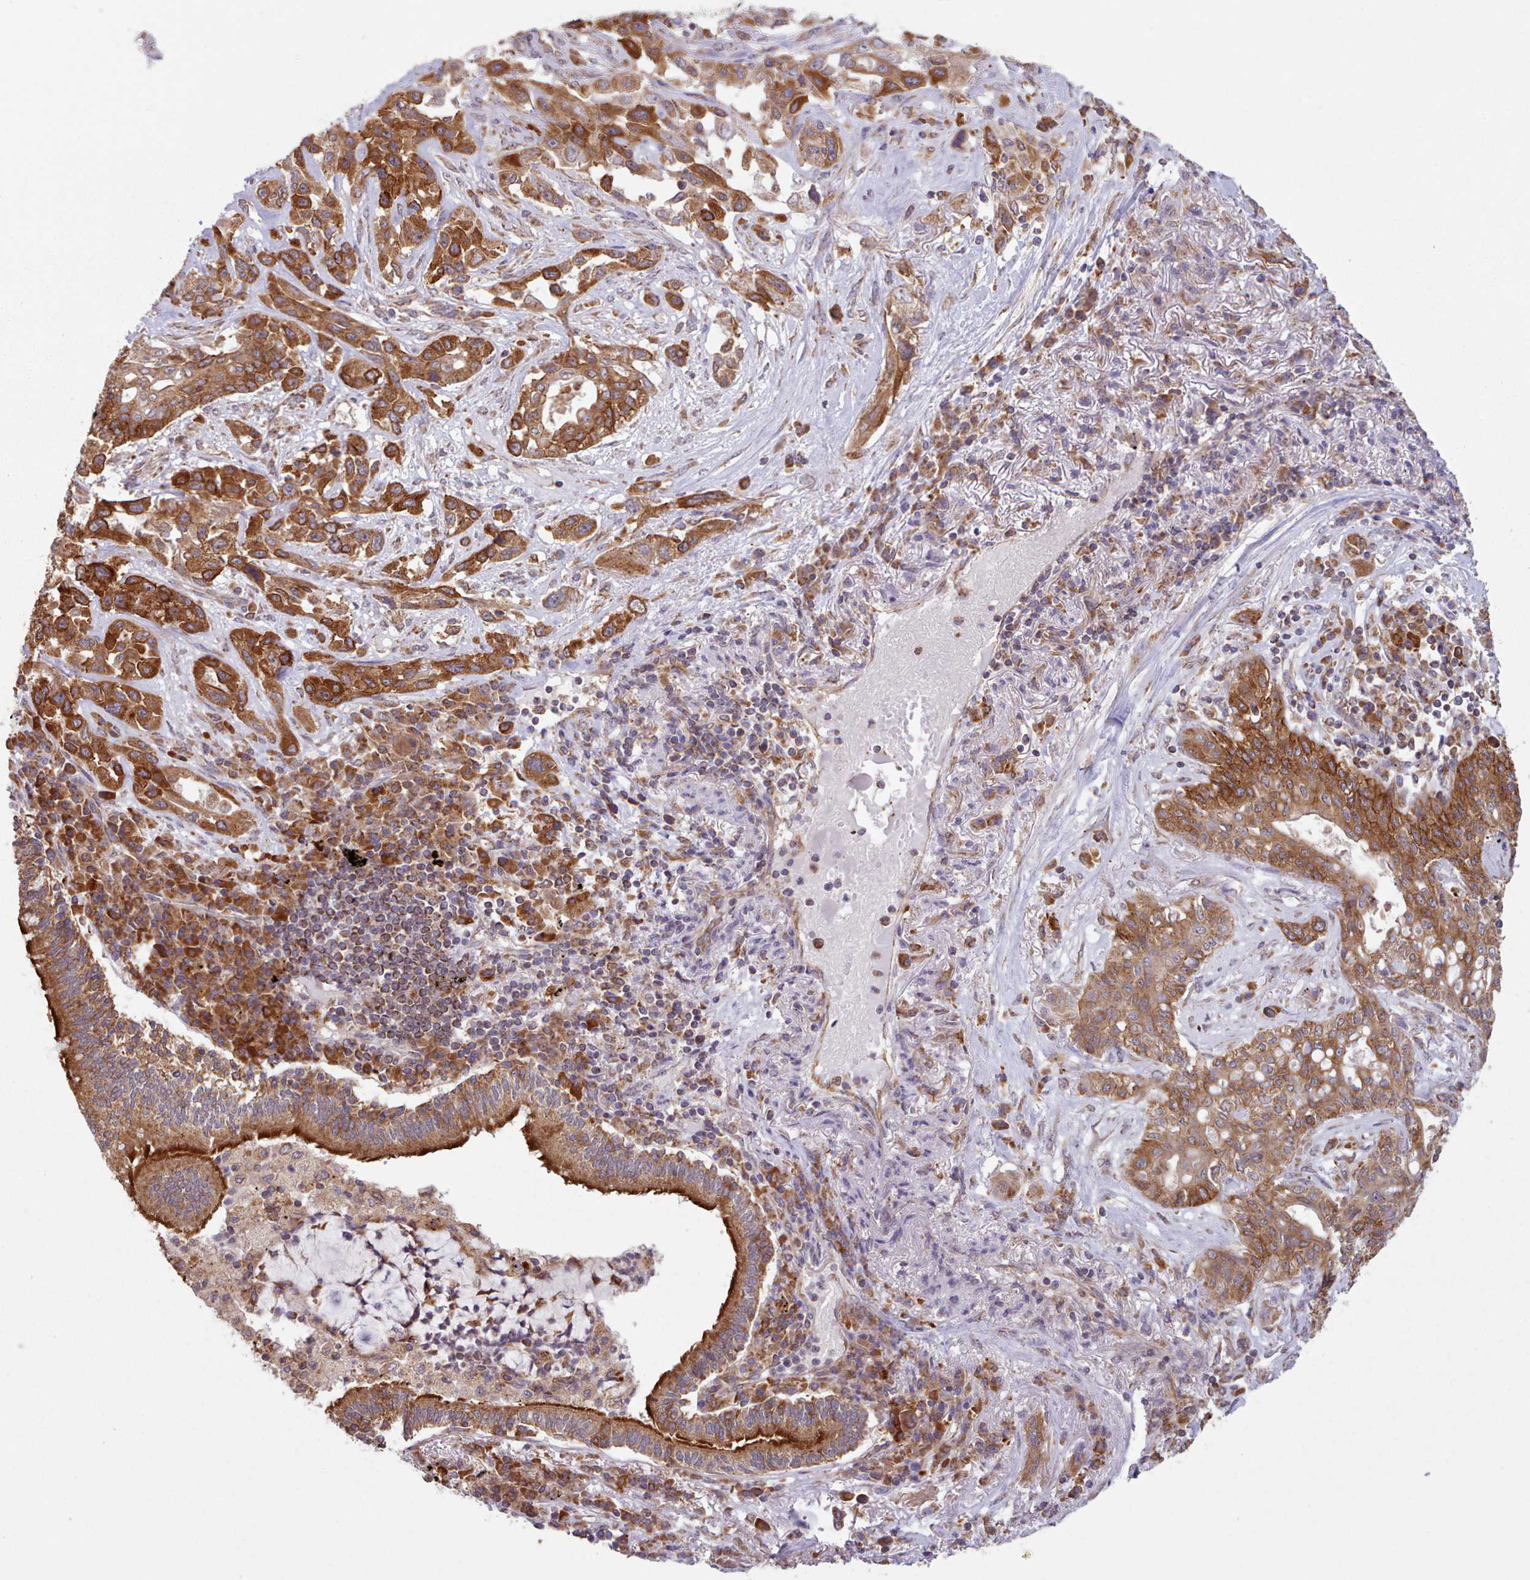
{"staining": {"intensity": "moderate", "quantity": ">75%", "location": "cytoplasmic/membranous"}, "tissue": "lung cancer", "cell_type": "Tumor cells", "image_type": "cancer", "snomed": [{"axis": "morphology", "description": "Squamous cell carcinoma, NOS"}, {"axis": "topography", "description": "Lung"}], "caption": "An immunohistochemistry (IHC) histopathology image of neoplastic tissue is shown. Protein staining in brown highlights moderate cytoplasmic/membranous positivity in lung cancer within tumor cells.", "gene": "CRYBG1", "patient": {"sex": "female", "age": 70}}